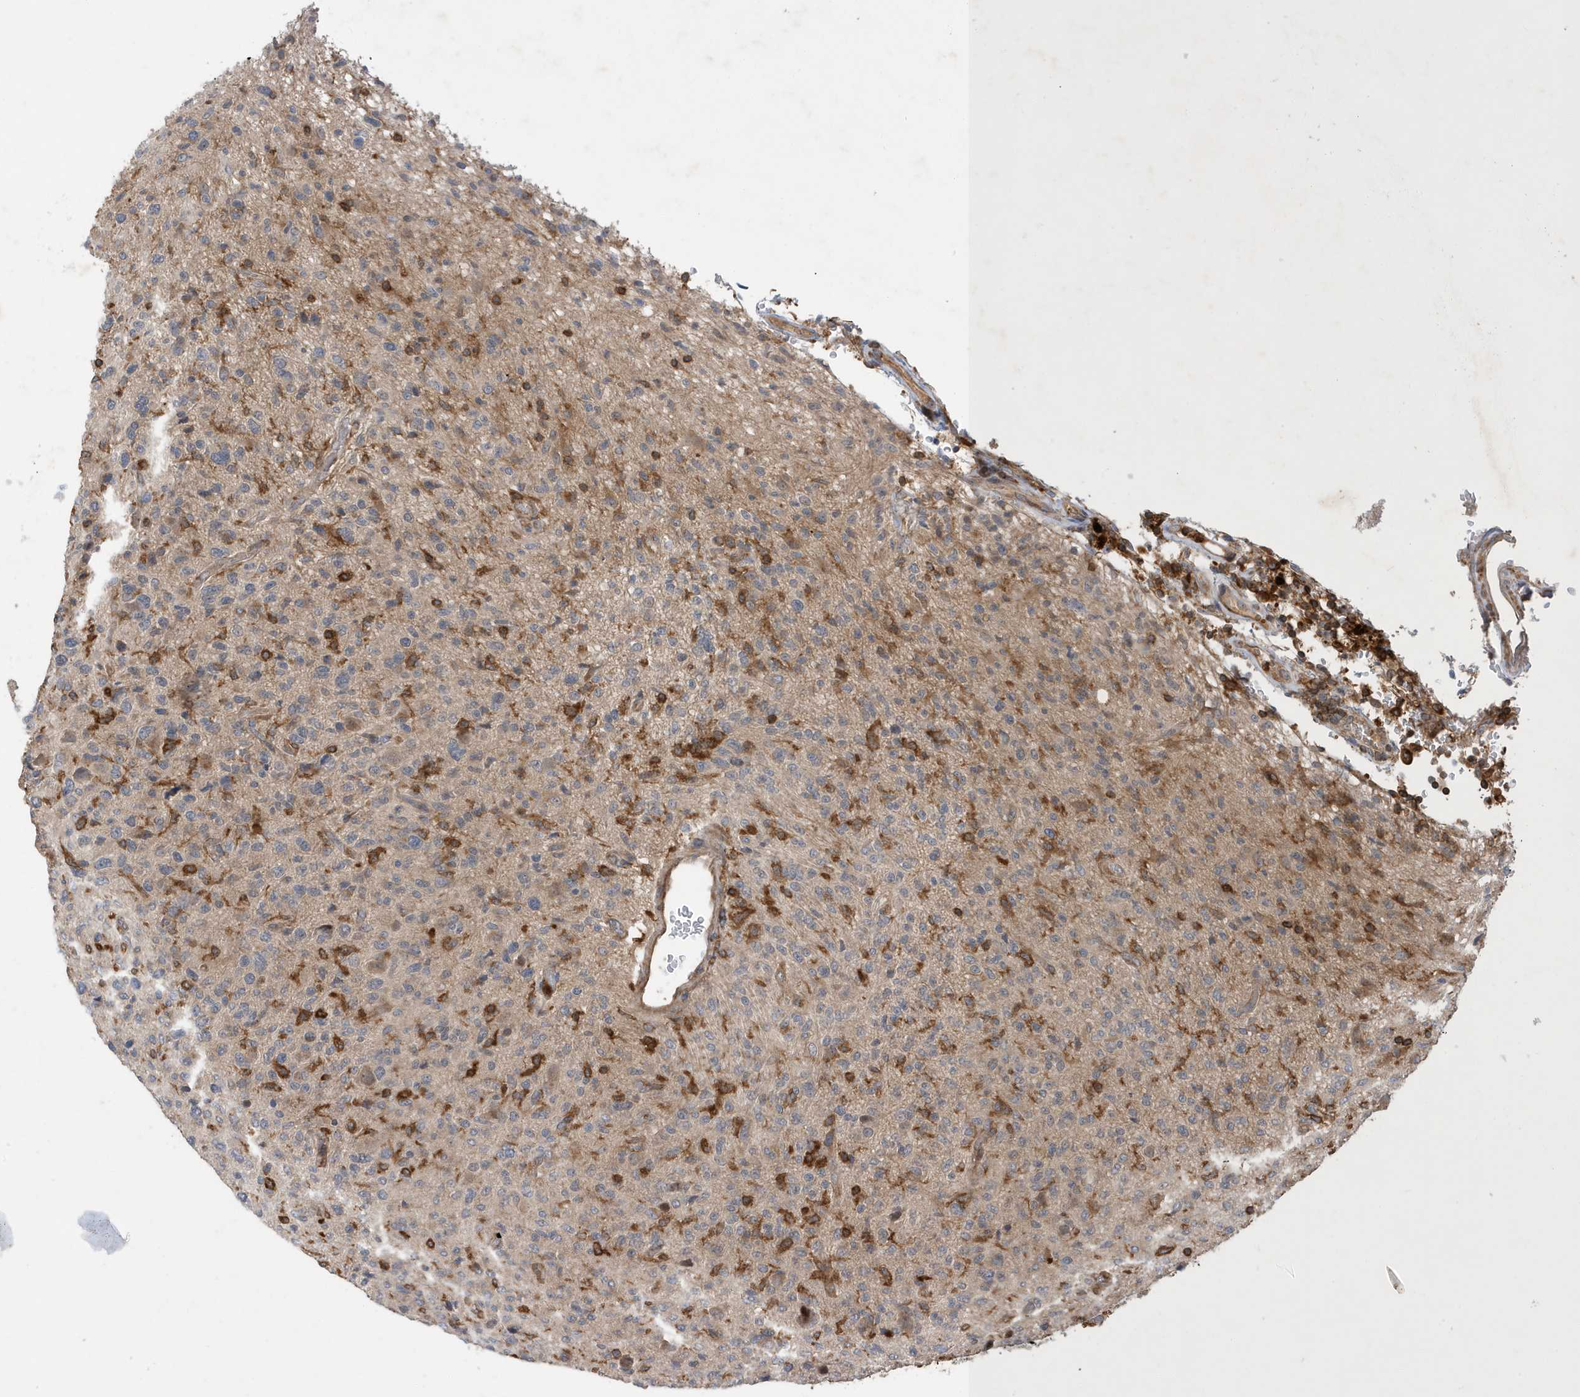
{"staining": {"intensity": "strong", "quantity": "<25%", "location": "cytoplasmic/membranous"}, "tissue": "glioma", "cell_type": "Tumor cells", "image_type": "cancer", "snomed": [{"axis": "morphology", "description": "Glioma, malignant, High grade"}, {"axis": "topography", "description": "Brain"}], "caption": "The histopathology image shows a brown stain indicating the presence of a protein in the cytoplasmic/membranous of tumor cells in glioma.", "gene": "LAPTM4A", "patient": {"sex": "female", "age": 57}}